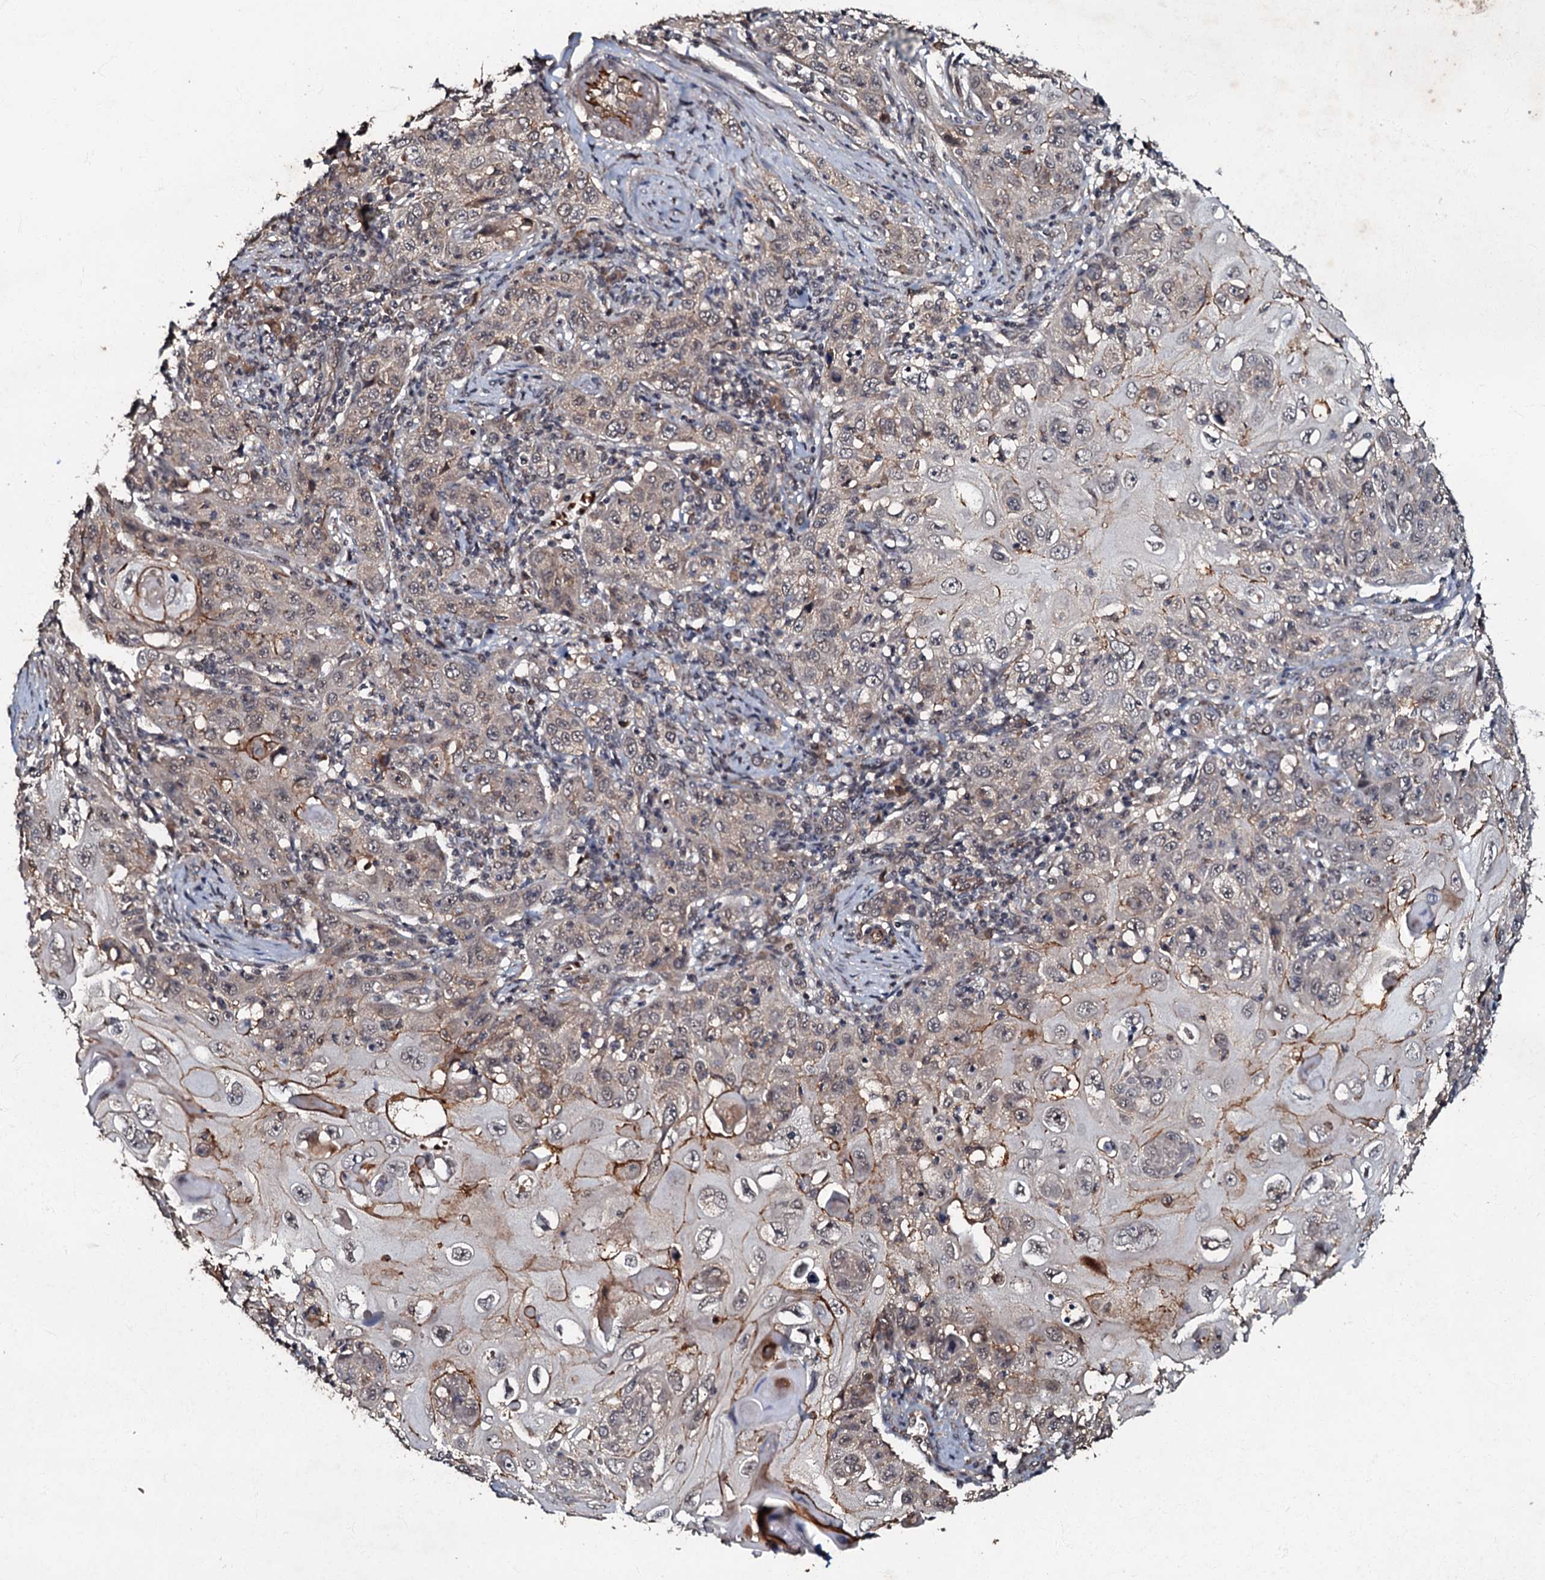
{"staining": {"intensity": "moderate", "quantity": "<25%", "location": "cytoplasmic/membranous"}, "tissue": "skin cancer", "cell_type": "Tumor cells", "image_type": "cancer", "snomed": [{"axis": "morphology", "description": "Squamous cell carcinoma, NOS"}, {"axis": "topography", "description": "Skin"}], "caption": "High-power microscopy captured an IHC histopathology image of squamous cell carcinoma (skin), revealing moderate cytoplasmic/membranous staining in approximately <25% of tumor cells.", "gene": "MANSC4", "patient": {"sex": "female", "age": 88}}